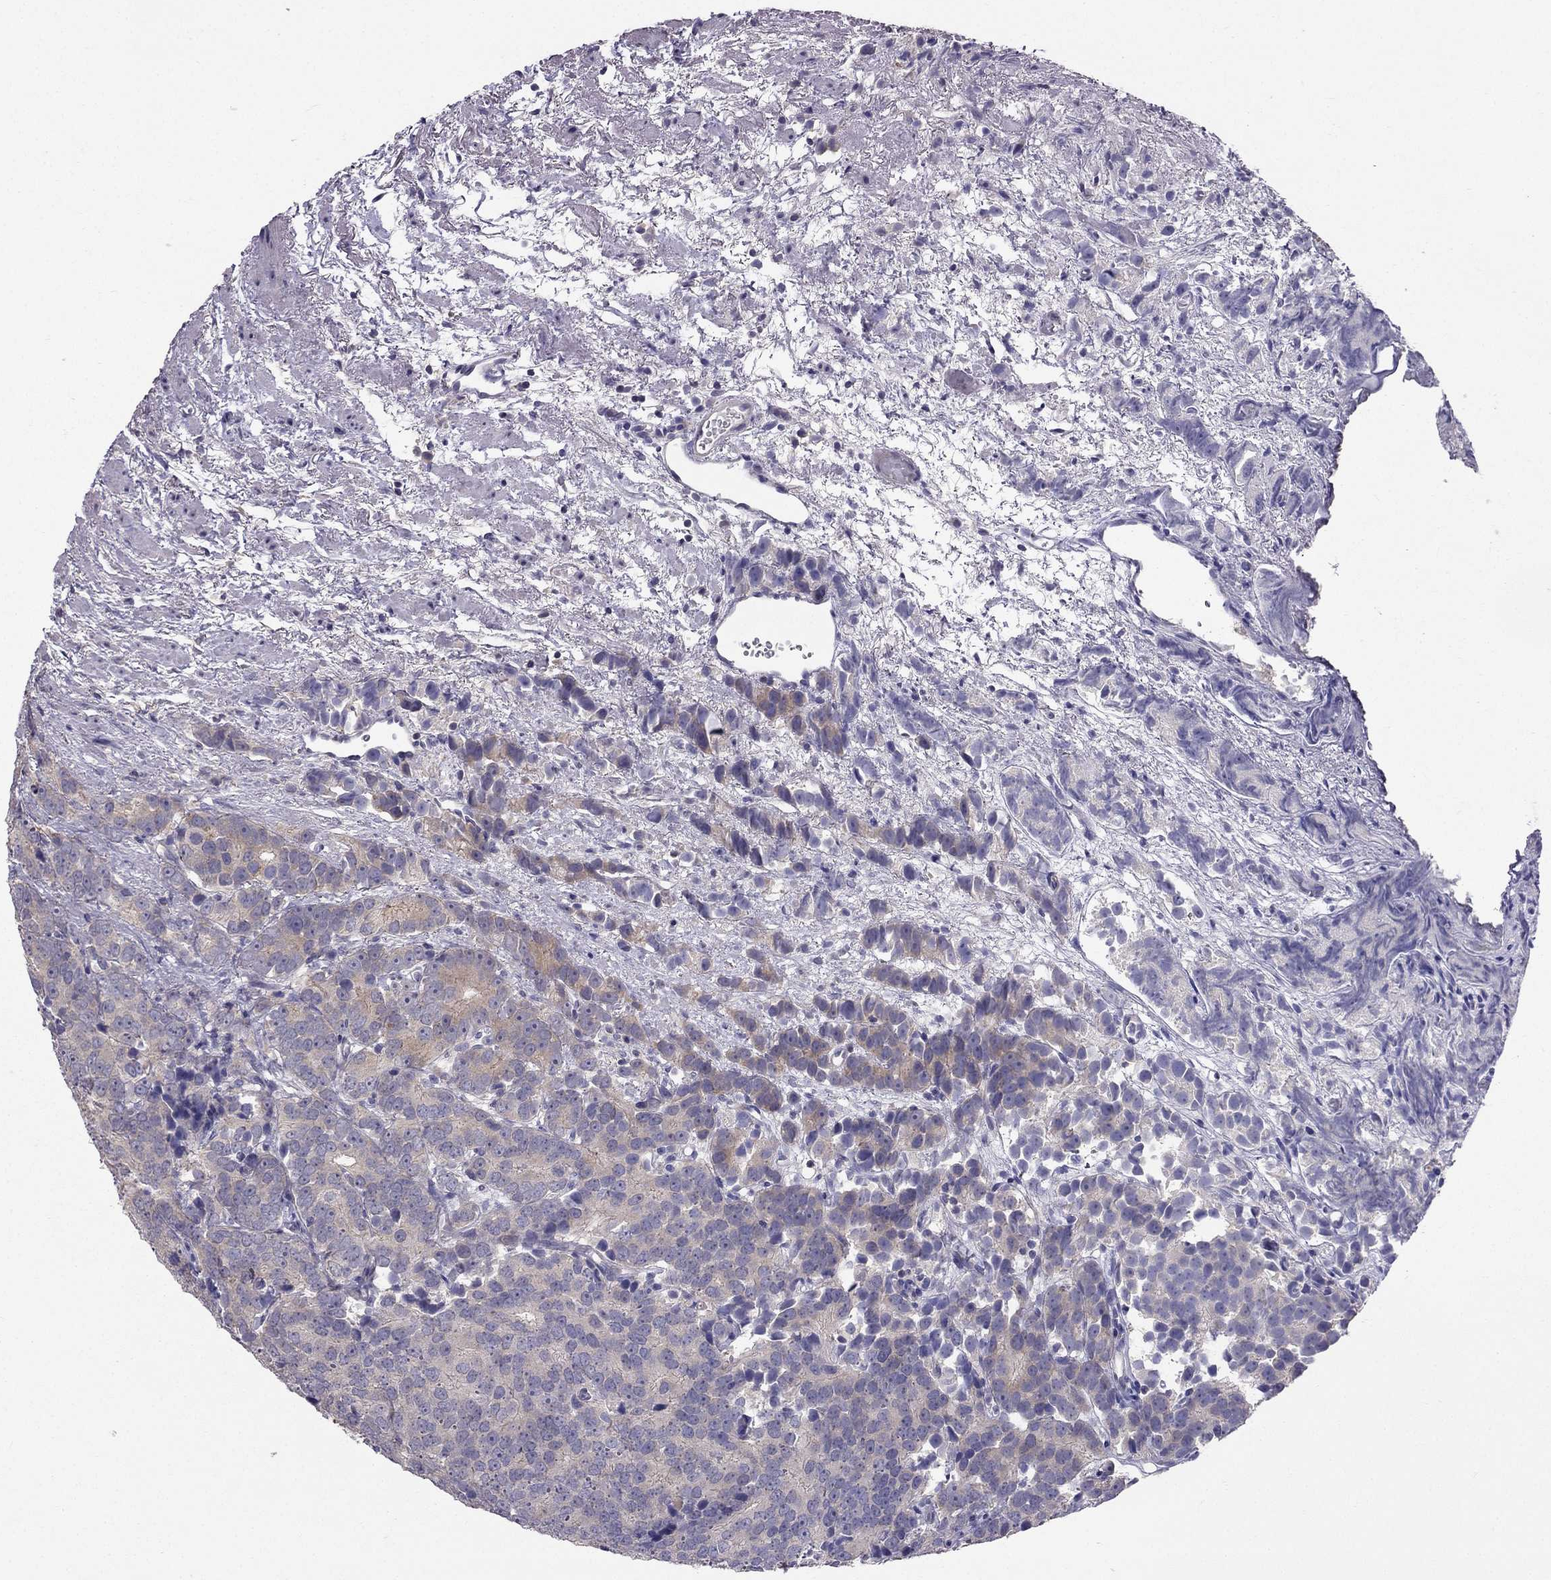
{"staining": {"intensity": "weak", "quantity": "25%-75%", "location": "cytoplasmic/membranous"}, "tissue": "prostate cancer", "cell_type": "Tumor cells", "image_type": "cancer", "snomed": [{"axis": "morphology", "description": "Adenocarcinoma, High grade"}, {"axis": "topography", "description": "Prostate"}], "caption": "A brown stain highlights weak cytoplasmic/membranous expression of a protein in prostate high-grade adenocarcinoma tumor cells. Immunohistochemistry (ihc) stains the protein of interest in brown and the nuclei are stained blue.", "gene": "AS3MT", "patient": {"sex": "male", "age": 90}}